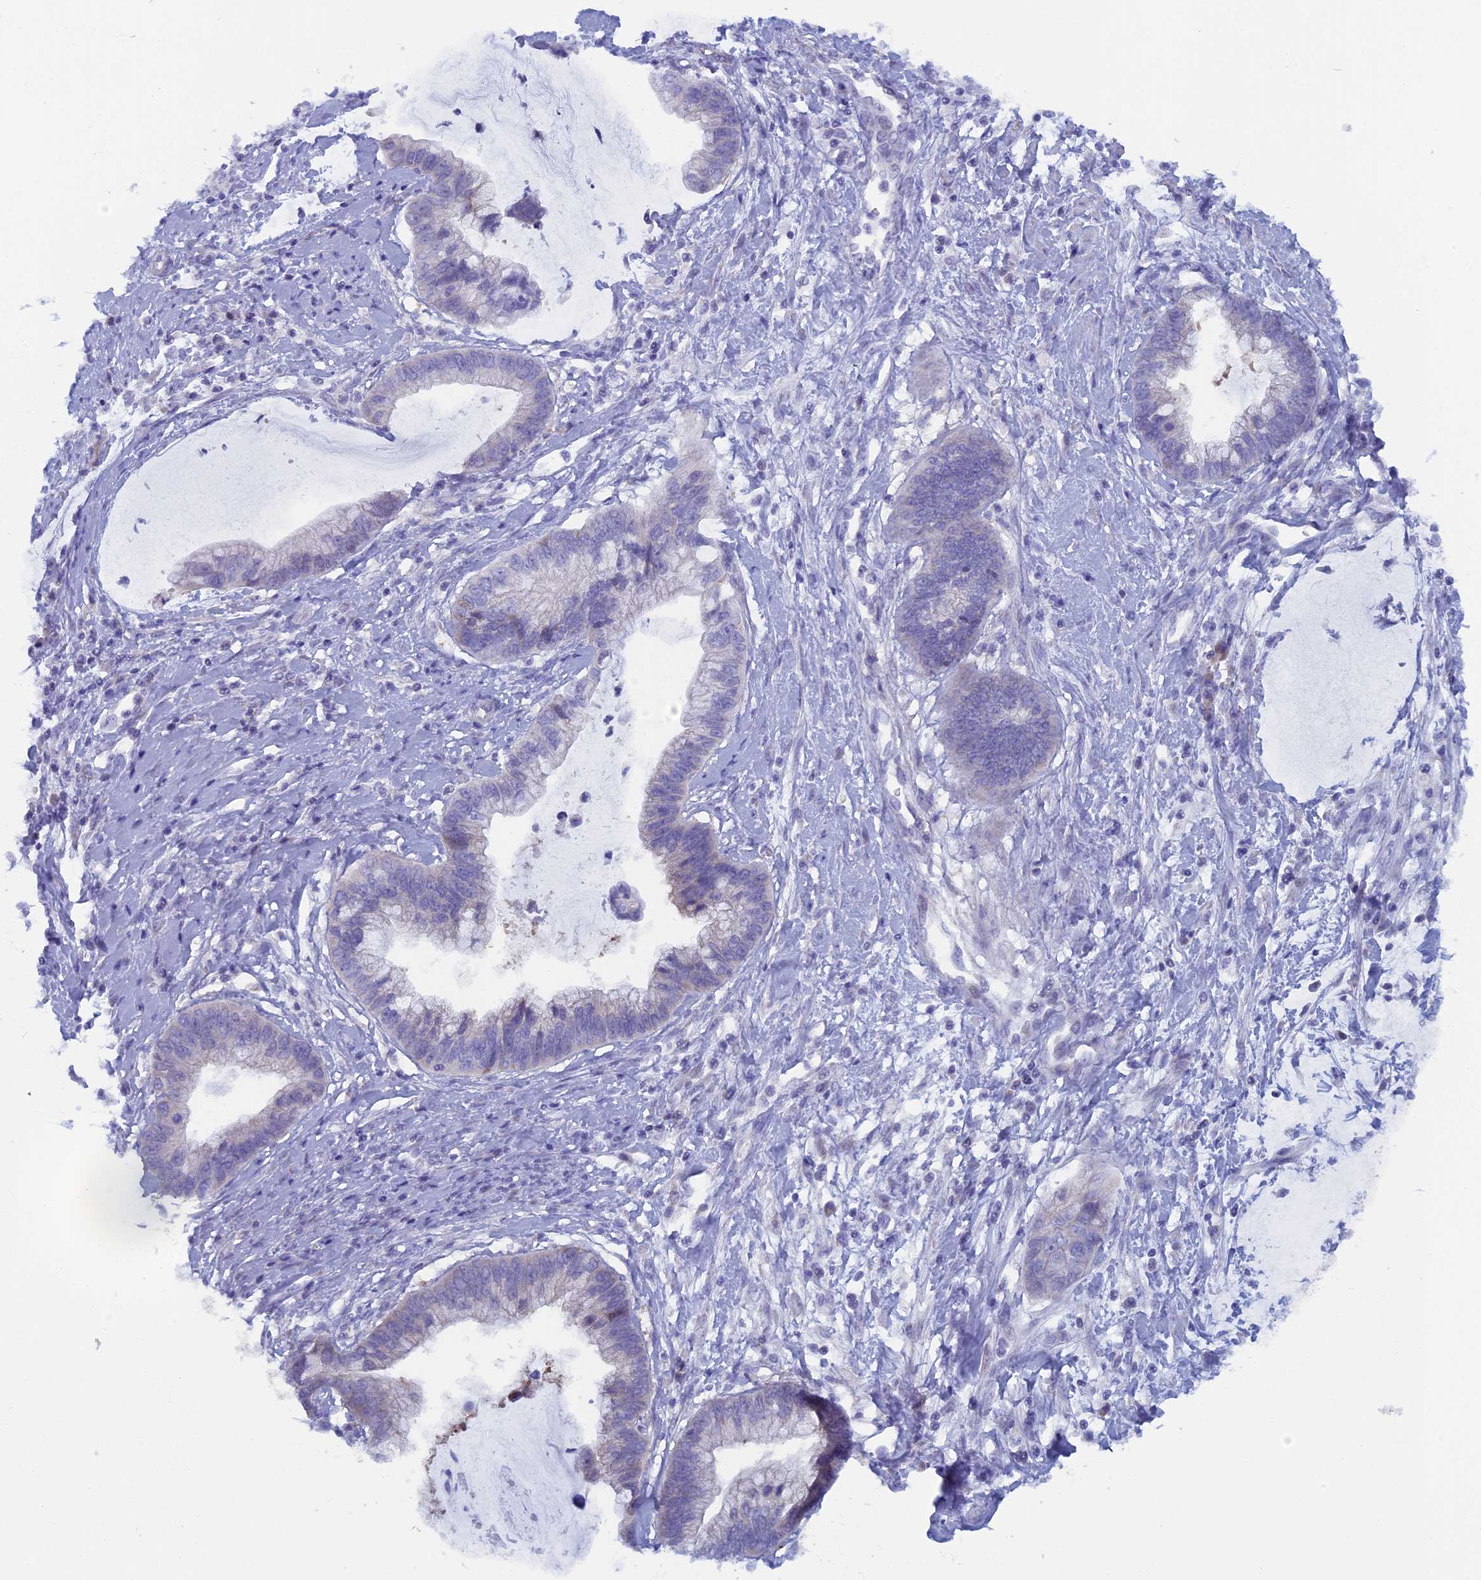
{"staining": {"intensity": "negative", "quantity": "none", "location": "none"}, "tissue": "cervical cancer", "cell_type": "Tumor cells", "image_type": "cancer", "snomed": [{"axis": "morphology", "description": "Adenocarcinoma, NOS"}, {"axis": "topography", "description": "Cervix"}], "caption": "This histopathology image is of cervical adenocarcinoma stained with immunohistochemistry to label a protein in brown with the nuclei are counter-stained blue. There is no positivity in tumor cells.", "gene": "NIBAN3", "patient": {"sex": "female", "age": 44}}